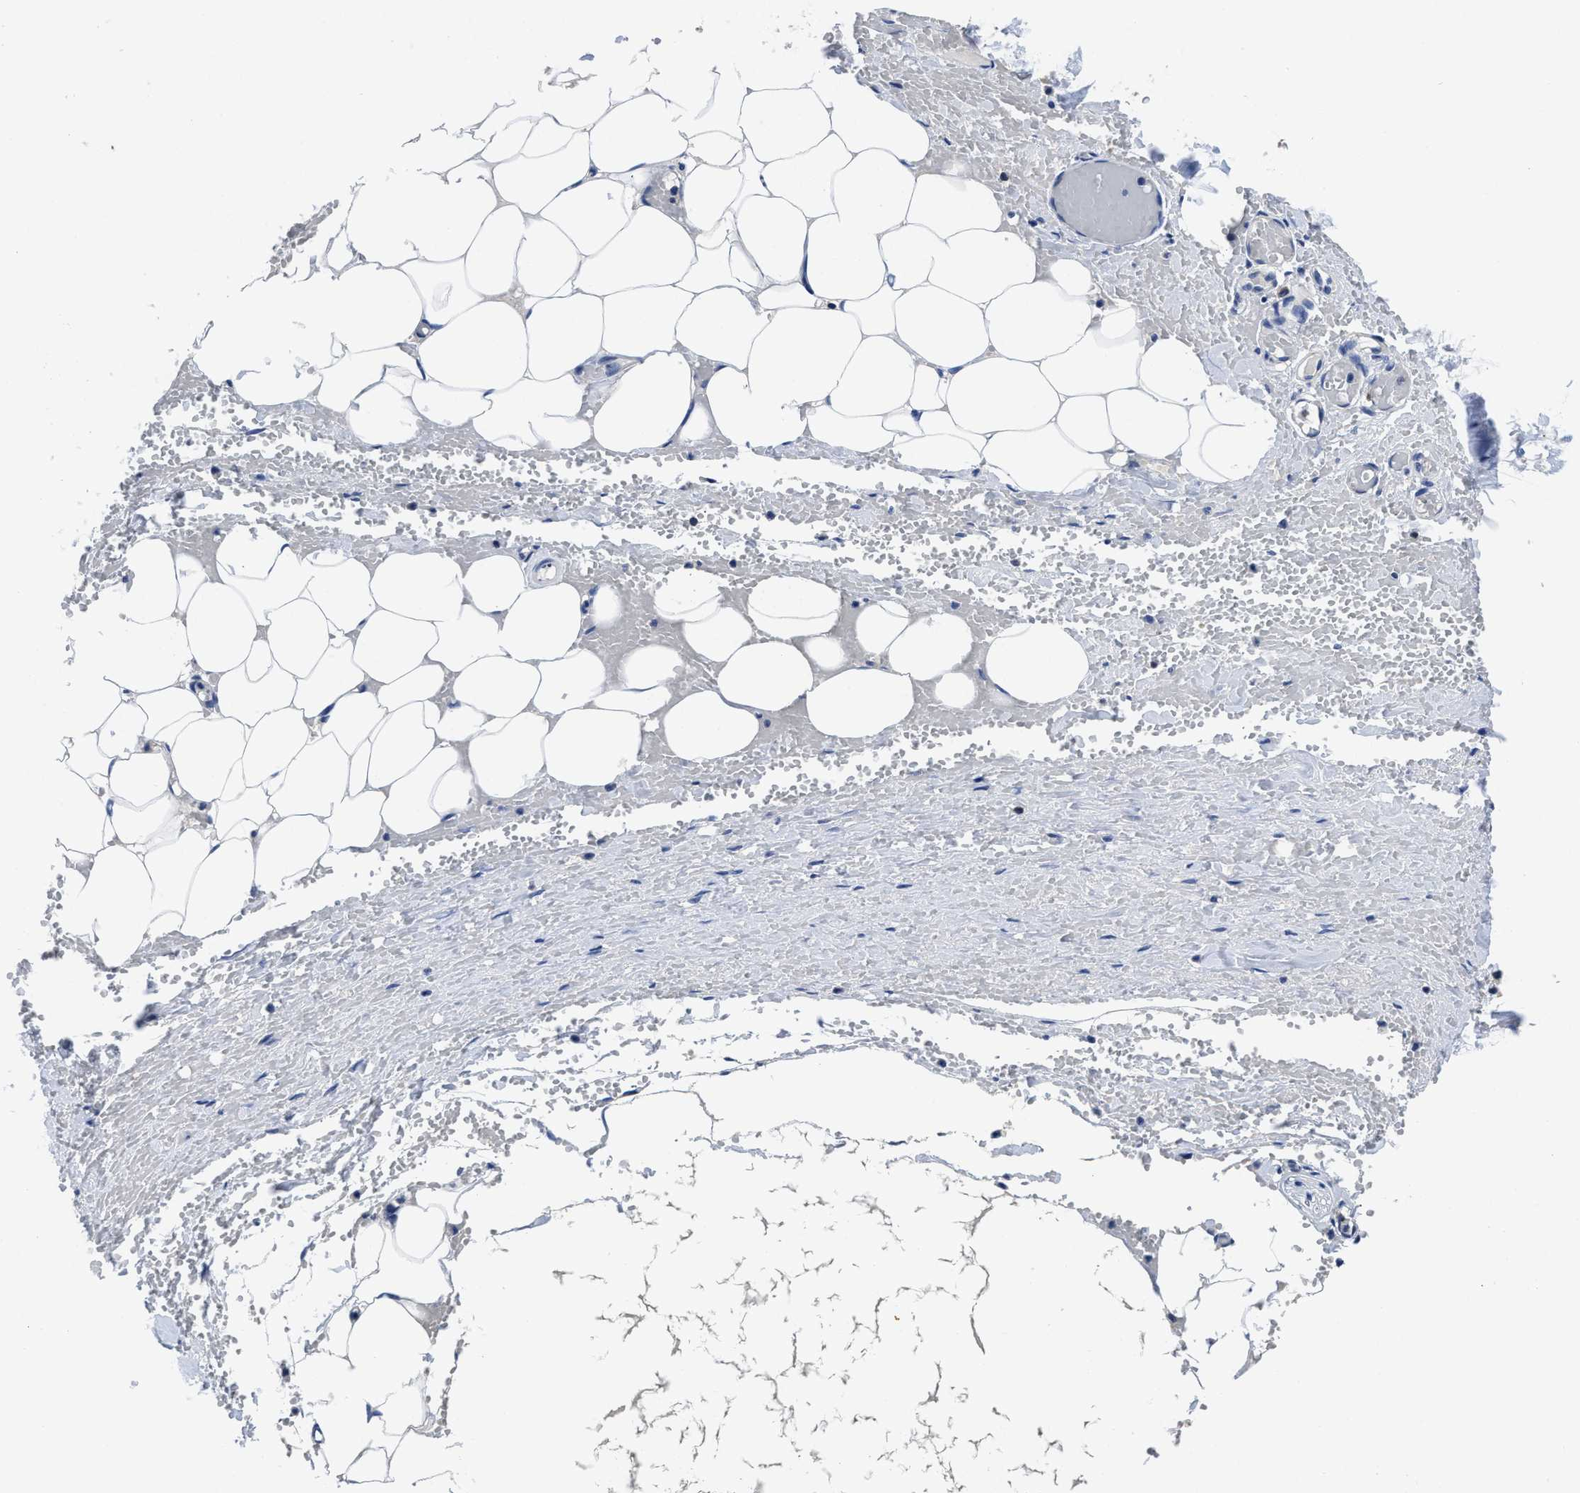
{"staining": {"intensity": "negative", "quantity": "none", "location": "none"}, "tissue": "adipose tissue", "cell_type": "Adipocytes", "image_type": "normal", "snomed": [{"axis": "morphology", "description": "Normal tissue, NOS"}, {"axis": "topography", "description": "Soft tissue"}, {"axis": "topography", "description": "Vascular tissue"}], "caption": "DAB (3,3'-diaminobenzidine) immunohistochemical staining of unremarkable adipose tissue shows no significant staining in adipocytes. (DAB (3,3'-diaminobenzidine) immunohistochemistry (IHC), high magnification).", "gene": "YARS1", "patient": {"sex": "female", "age": 35}}